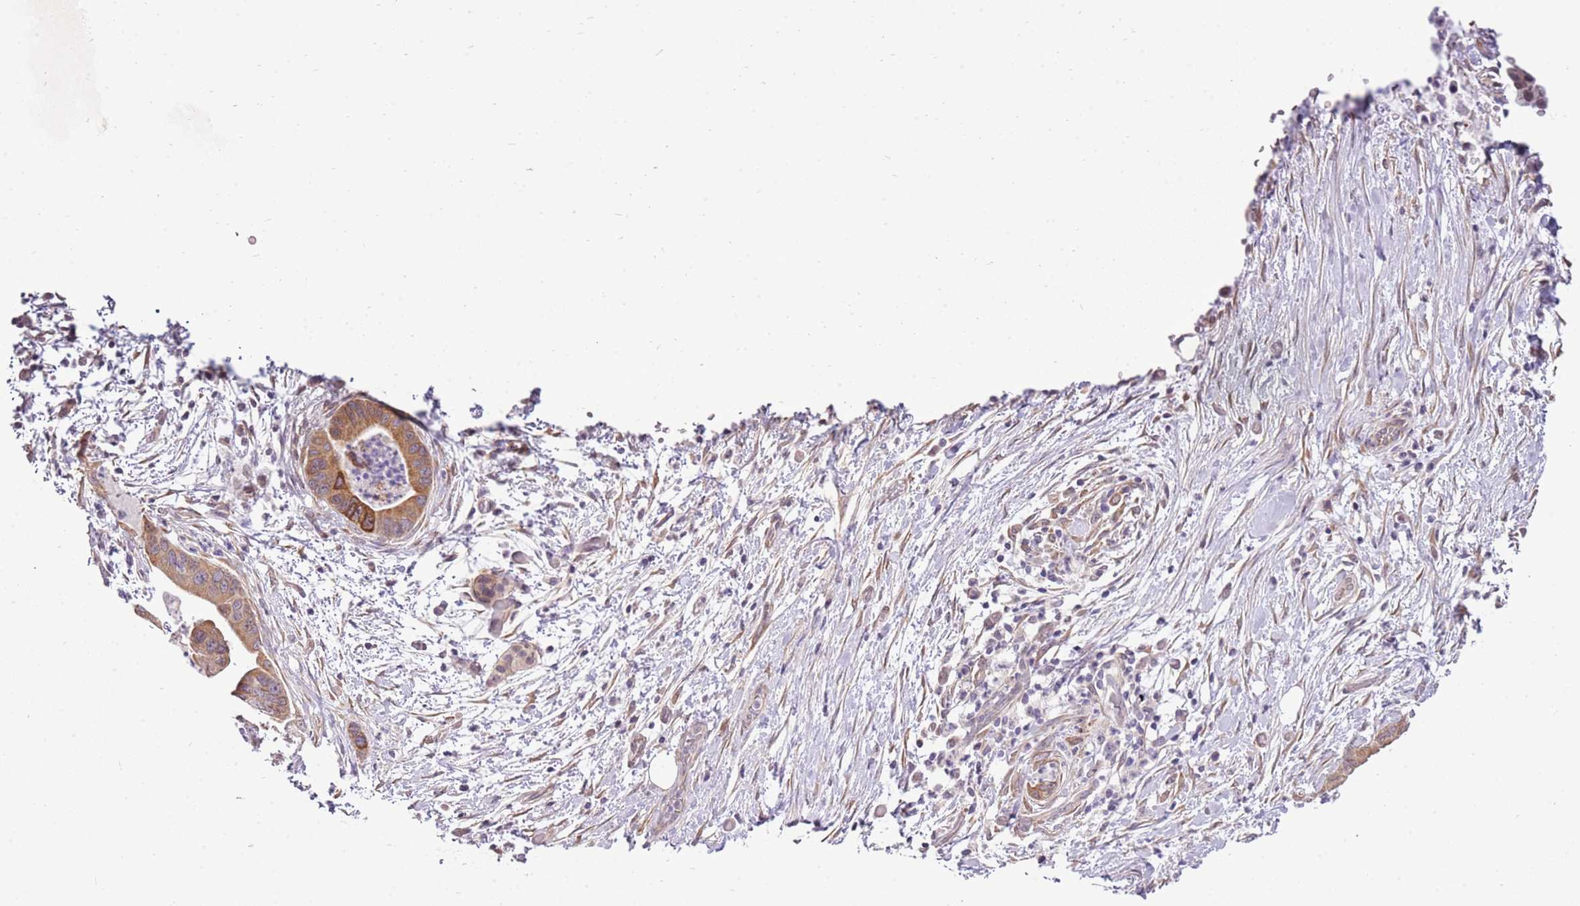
{"staining": {"intensity": "moderate", "quantity": ">75%", "location": "cytoplasmic/membranous"}, "tissue": "pancreatic cancer", "cell_type": "Tumor cells", "image_type": "cancer", "snomed": [{"axis": "morphology", "description": "Adenocarcinoma, NOS"}, {"axis": "topography", "description": "Pancreas"}], "caption": "Pancreatic cancer (adenocarcinoma) stained with a brown dye shows moderate cytoplasmic/membranous positive staining in about >75% of tumor cells.", "gene": "UGGT2", "patient": {"sex": "male", "age": 73}}